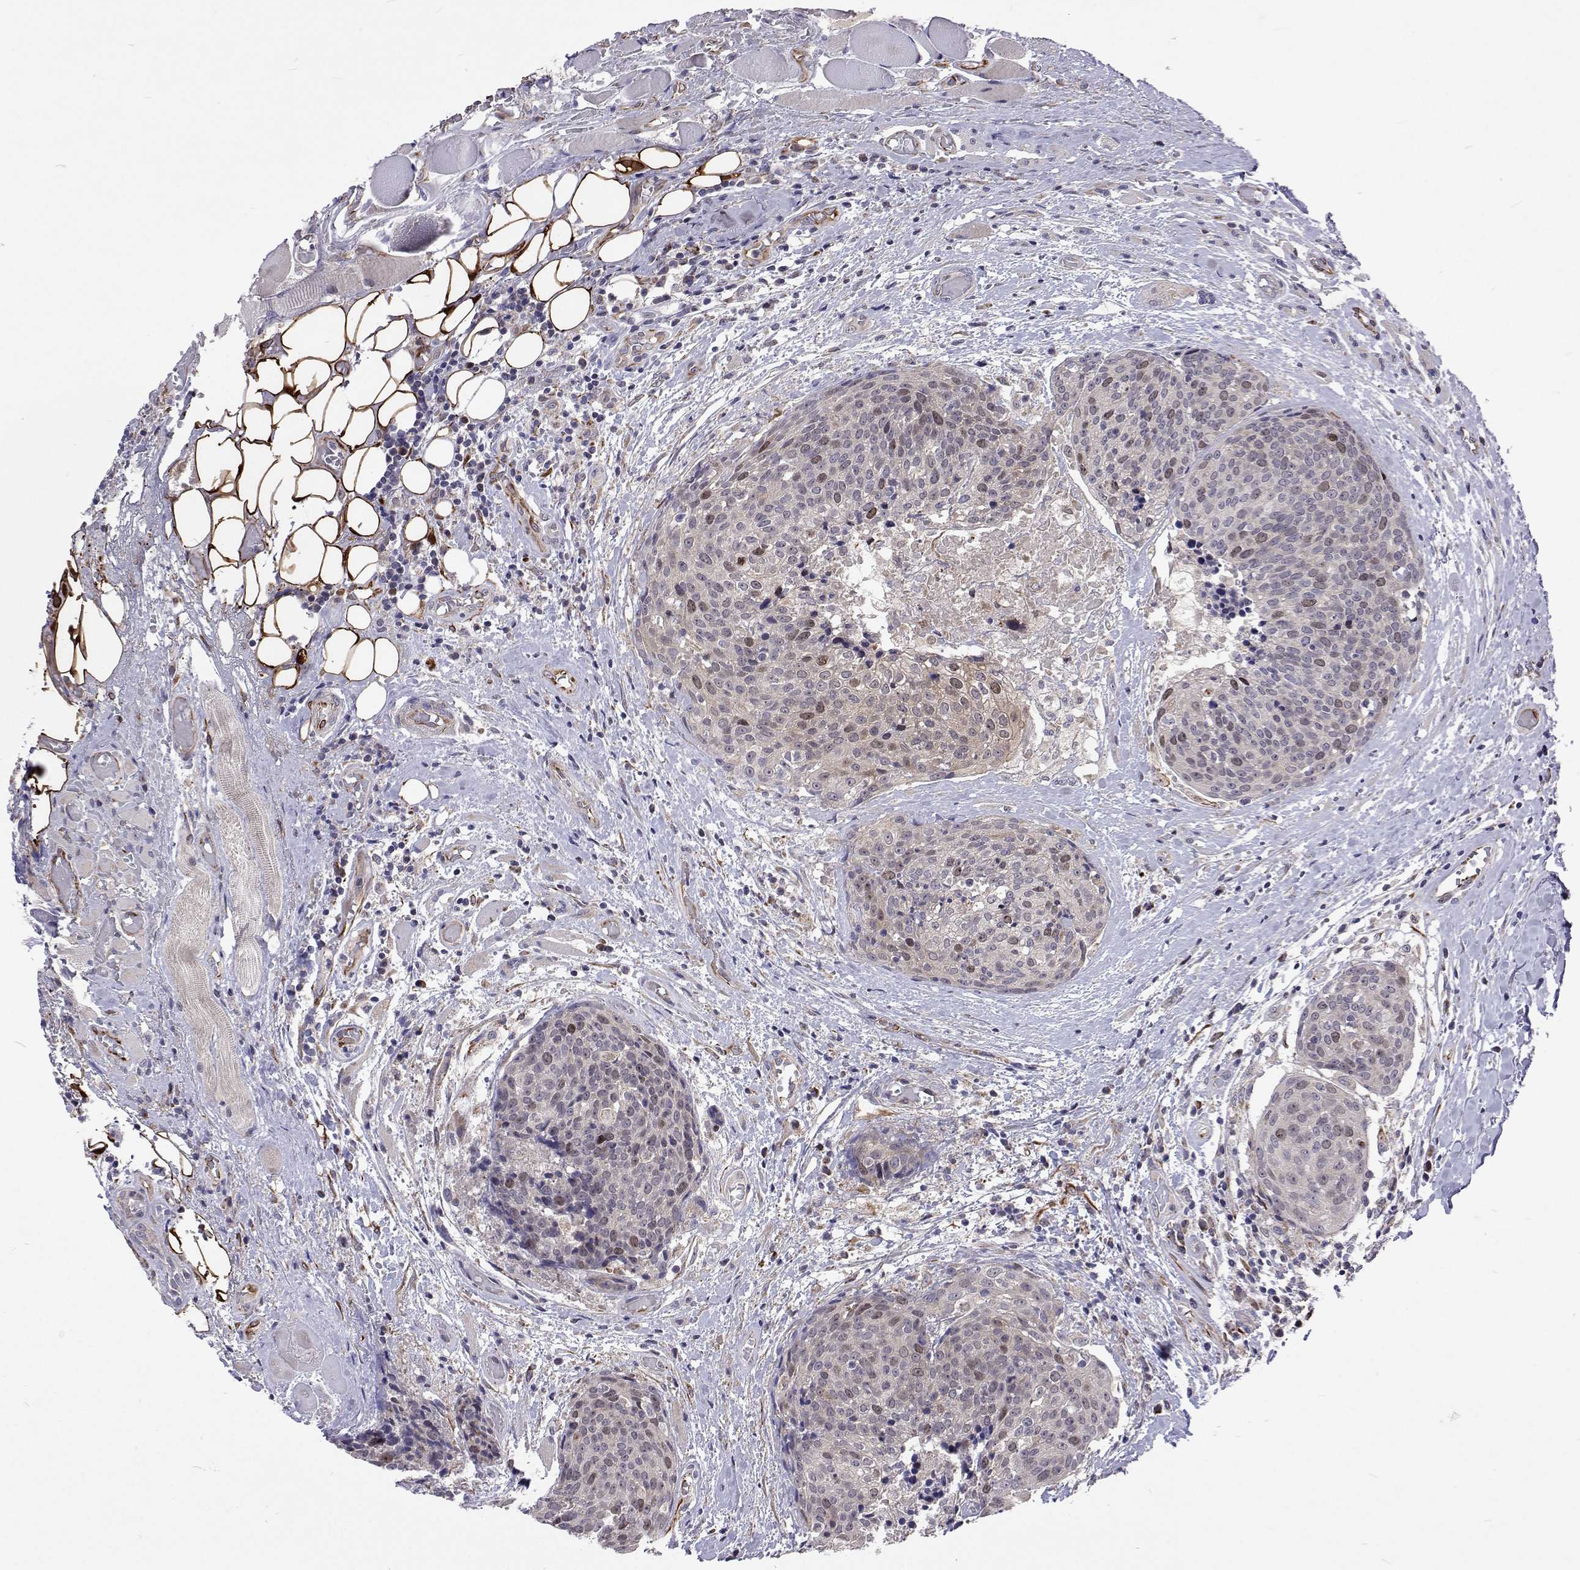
{"staining": {"intensity": "weak", "quantity": "<25%", "location": "nuclear"}, "tissue": "head and neck cancer", "cell_type": "Tumor cells", "image_type": "cancer", "snomed": [{"axis": "morphology", "description": "Squamous cell carcinoma, NOS"}, {"axis": "topography", "description": "Oral tissue"}, {"axis": "topography", "description": "Head-Neck"}], "caption": "DAB (3,3'-diaminobenzidine) immunohistochemical staining of human squamous cell carcinoma (head and neck) displays no significant expression in tumor cells.", "gene": "DHTKD1", "patient": {"sex": "male", "age": 64}}